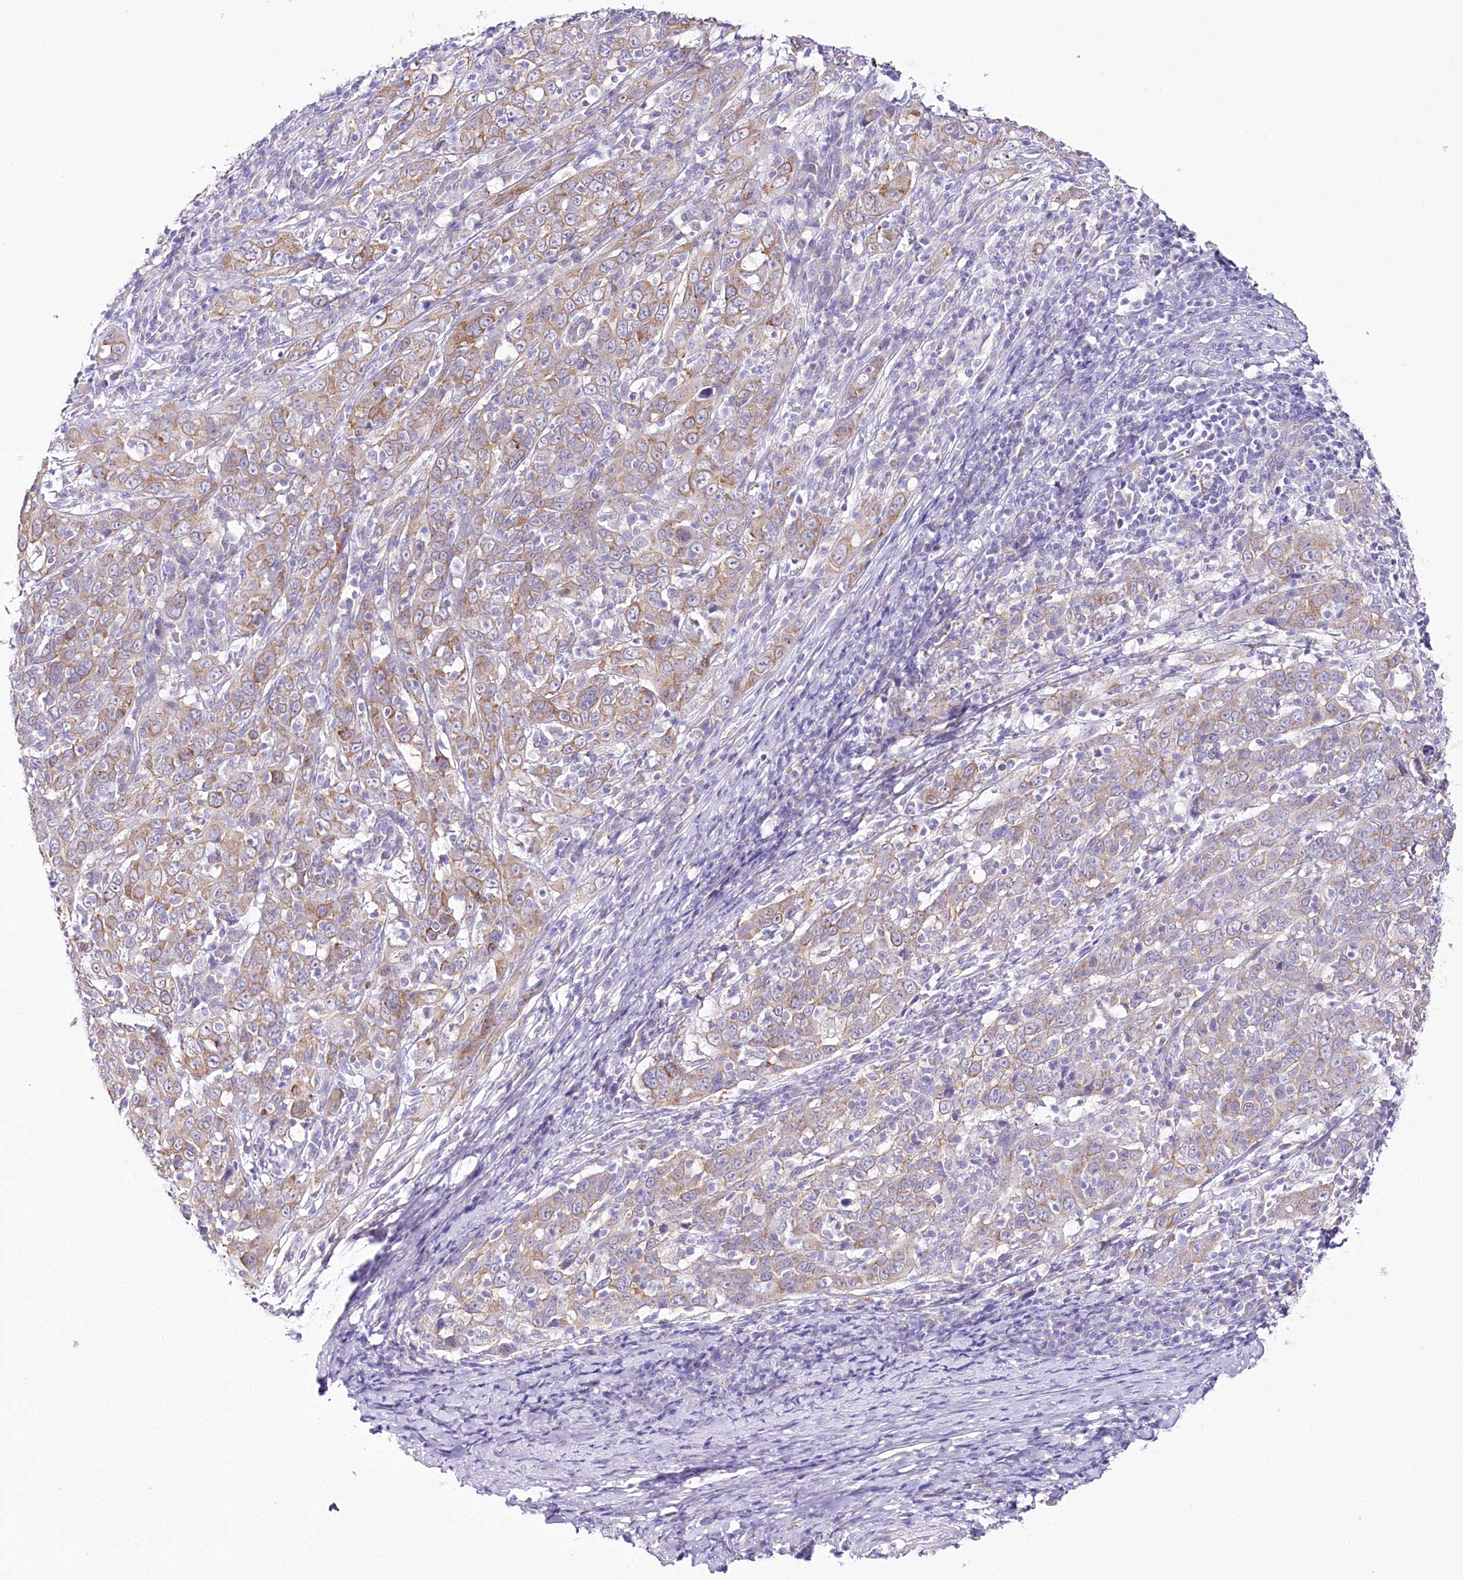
{"staining": {"intensity": "moderate", "quantity": "25%-75%", "location": "cytoplasmic/membranous"}, "tissue": "cervical cancer", "cell_type": "Tumor cells", "image_type": "cancer", "snomed": [{"axis": "morphology", "description": "Squamous cell carcinoma, NOS"}, {"axis": "topography", "description": "Cervix"}], "caption": "Immunohistochemical staining of human cervical cancer (squamous cell carcinoma) displays moderate cytoplasmic/membranous protein expression in approximately 25%-75% of tumor cells.", "gene": "CSN3", "patient": {"sex": "female", "age": 46}}